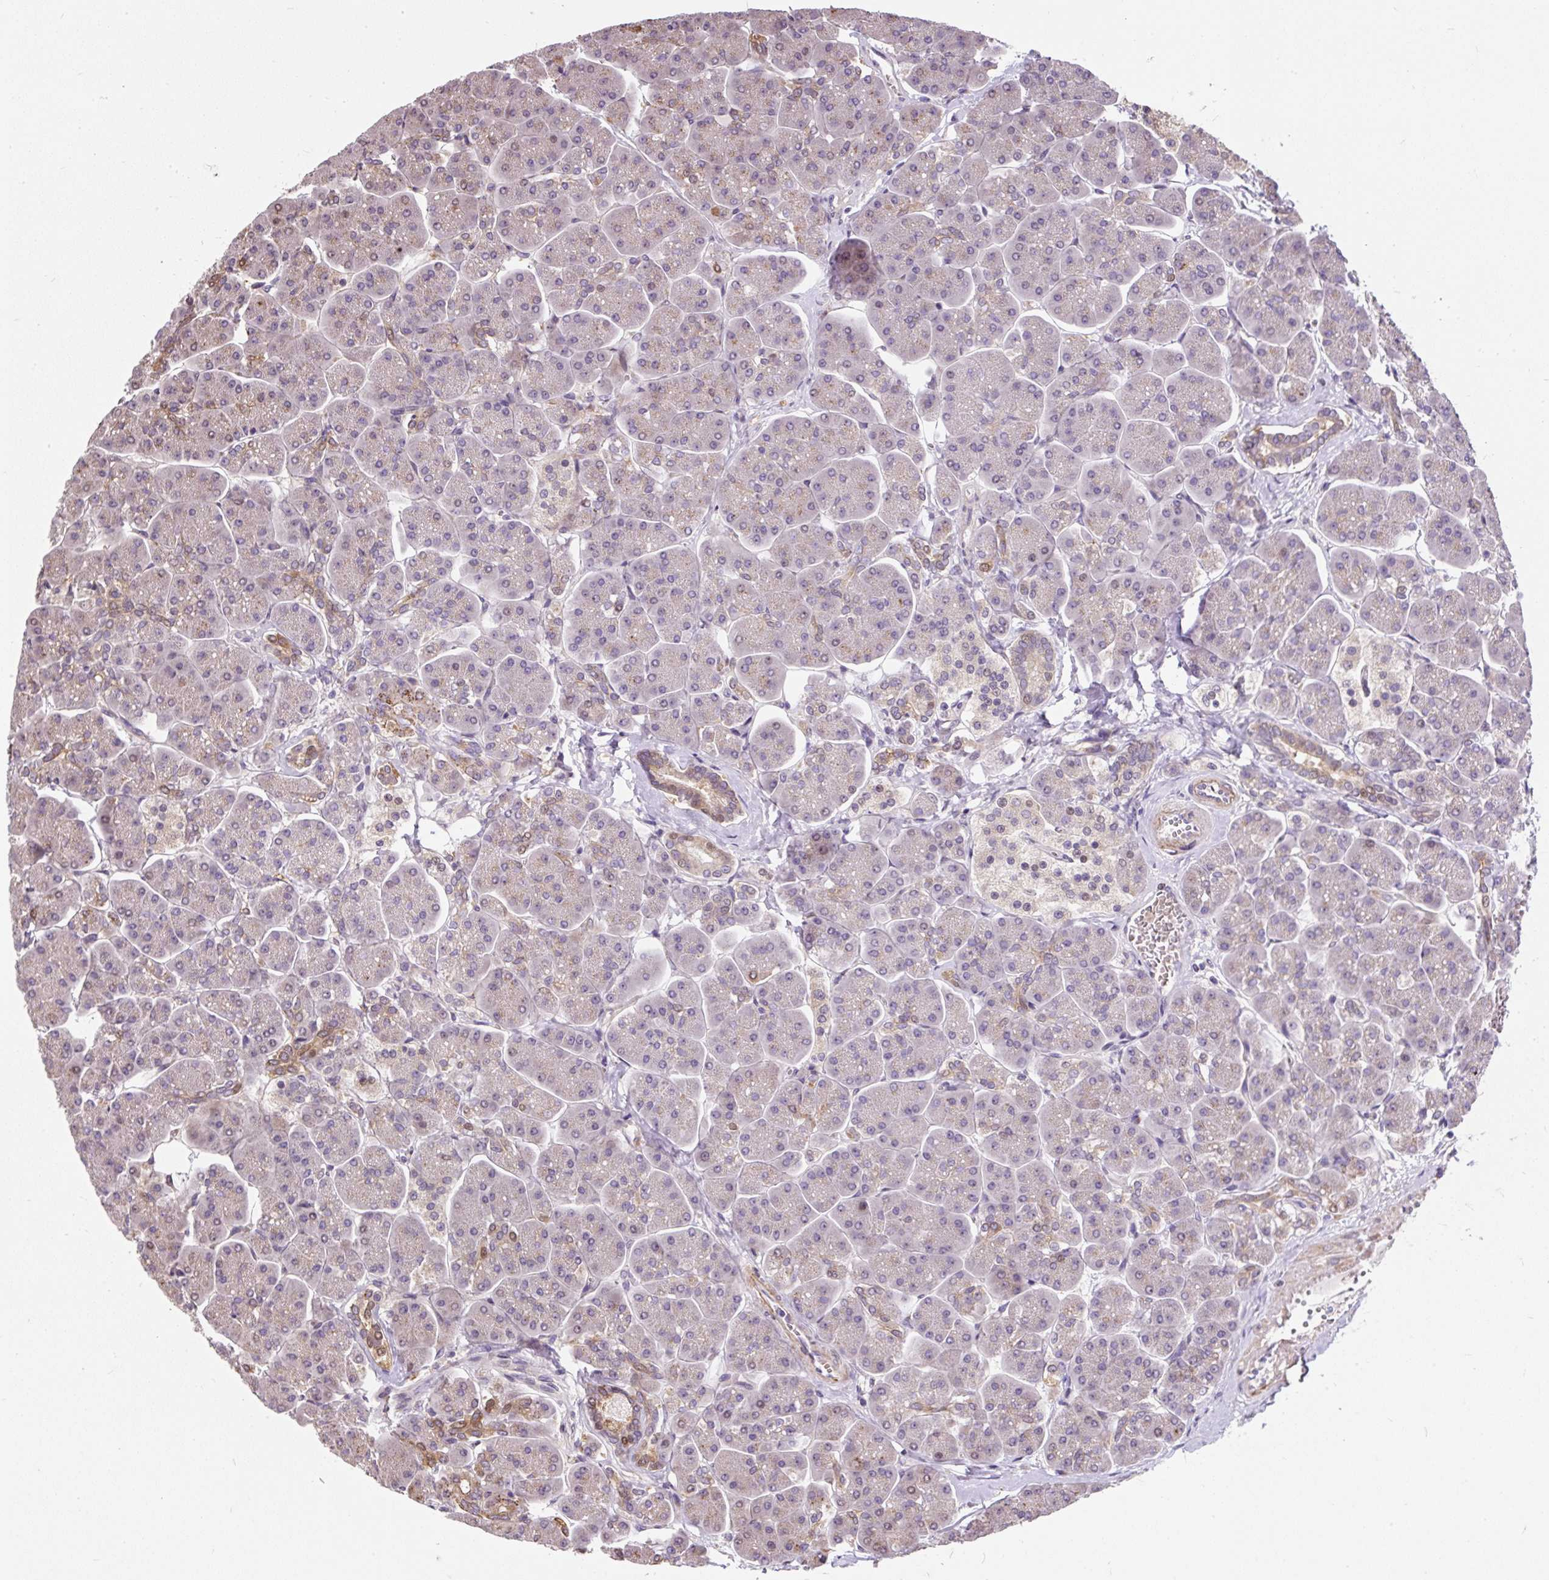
{"staining": {"intensity": "moderate", "quantity": "<25%", "location": "cytoplasmic/membranous,nuclear"}, "tissue": "pancreas", "cell_type": "Exocrine glandular cells", "image_type": "normal", "snomed": [{"axis": "morphology", "description": "Normal tissue, NOS"}, {"axis": "topography", "description": "Pancreas"}, {"axis": "topography", "description": "Peripheral nerve tissue"}], "caption": "Protein staining of benign pancreas demonstrates moderate cytoplasmic/membranous,nuclear expression in about <25% of exocrine glandular cells.", "gene": "PUS7L", "patient": {"sex": "male", "age": 54}}